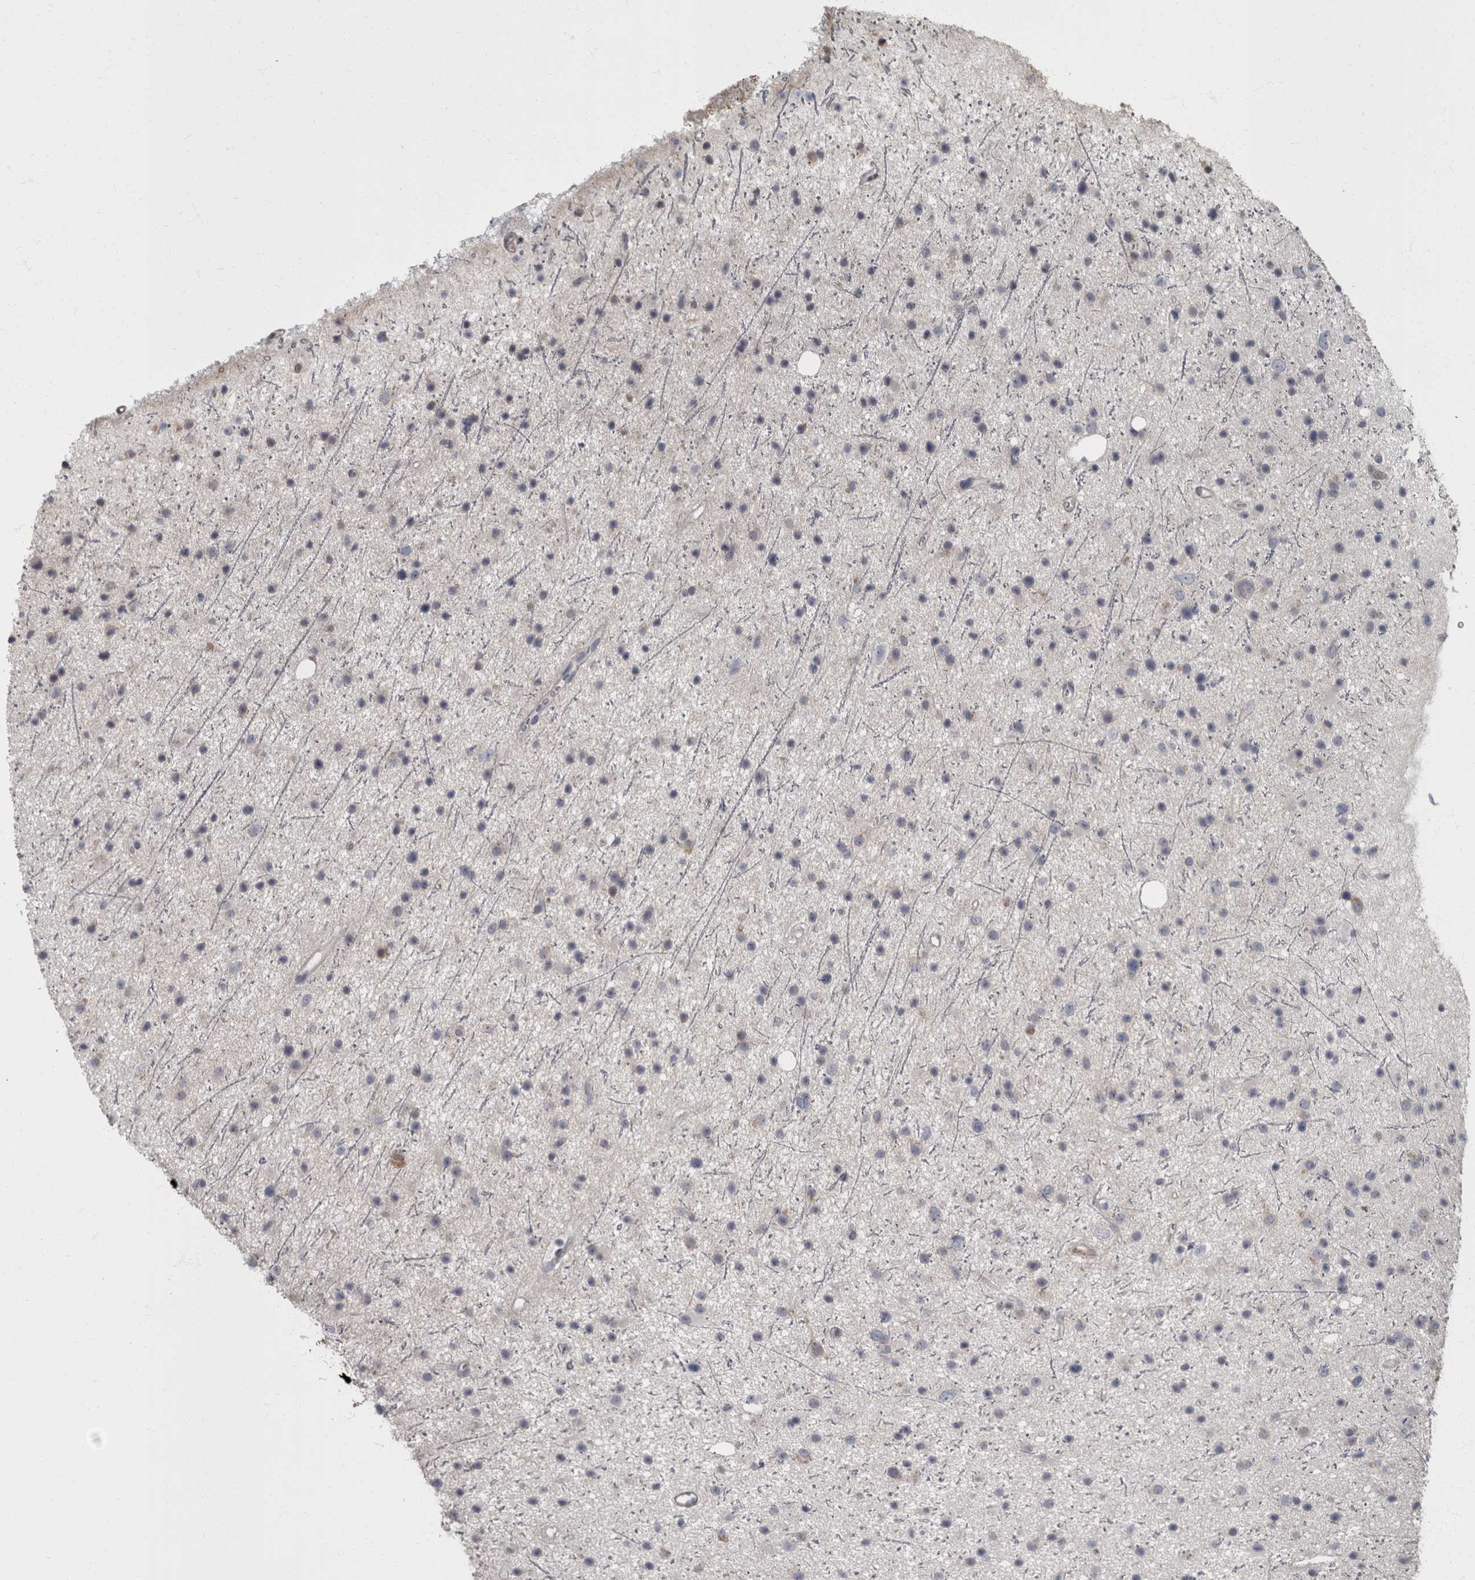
{"staining": {"intensity": "negative", "quantity": "none", "location": "none"}, "tissue": "glioma", "cell_type": "Tumor cells", "image_type": "cancer", "snomed": [{"axis": "morphology", "description": "Glioma, malignant, Low grade"}, {"axis": "topography", "description": "Cerebral cortex"}], "caption": "The micrograph demonstrates no significant staining in tumor cells of glioma.", "gene": "MASTL", "patient": {"sex": "female", "age": 39}}